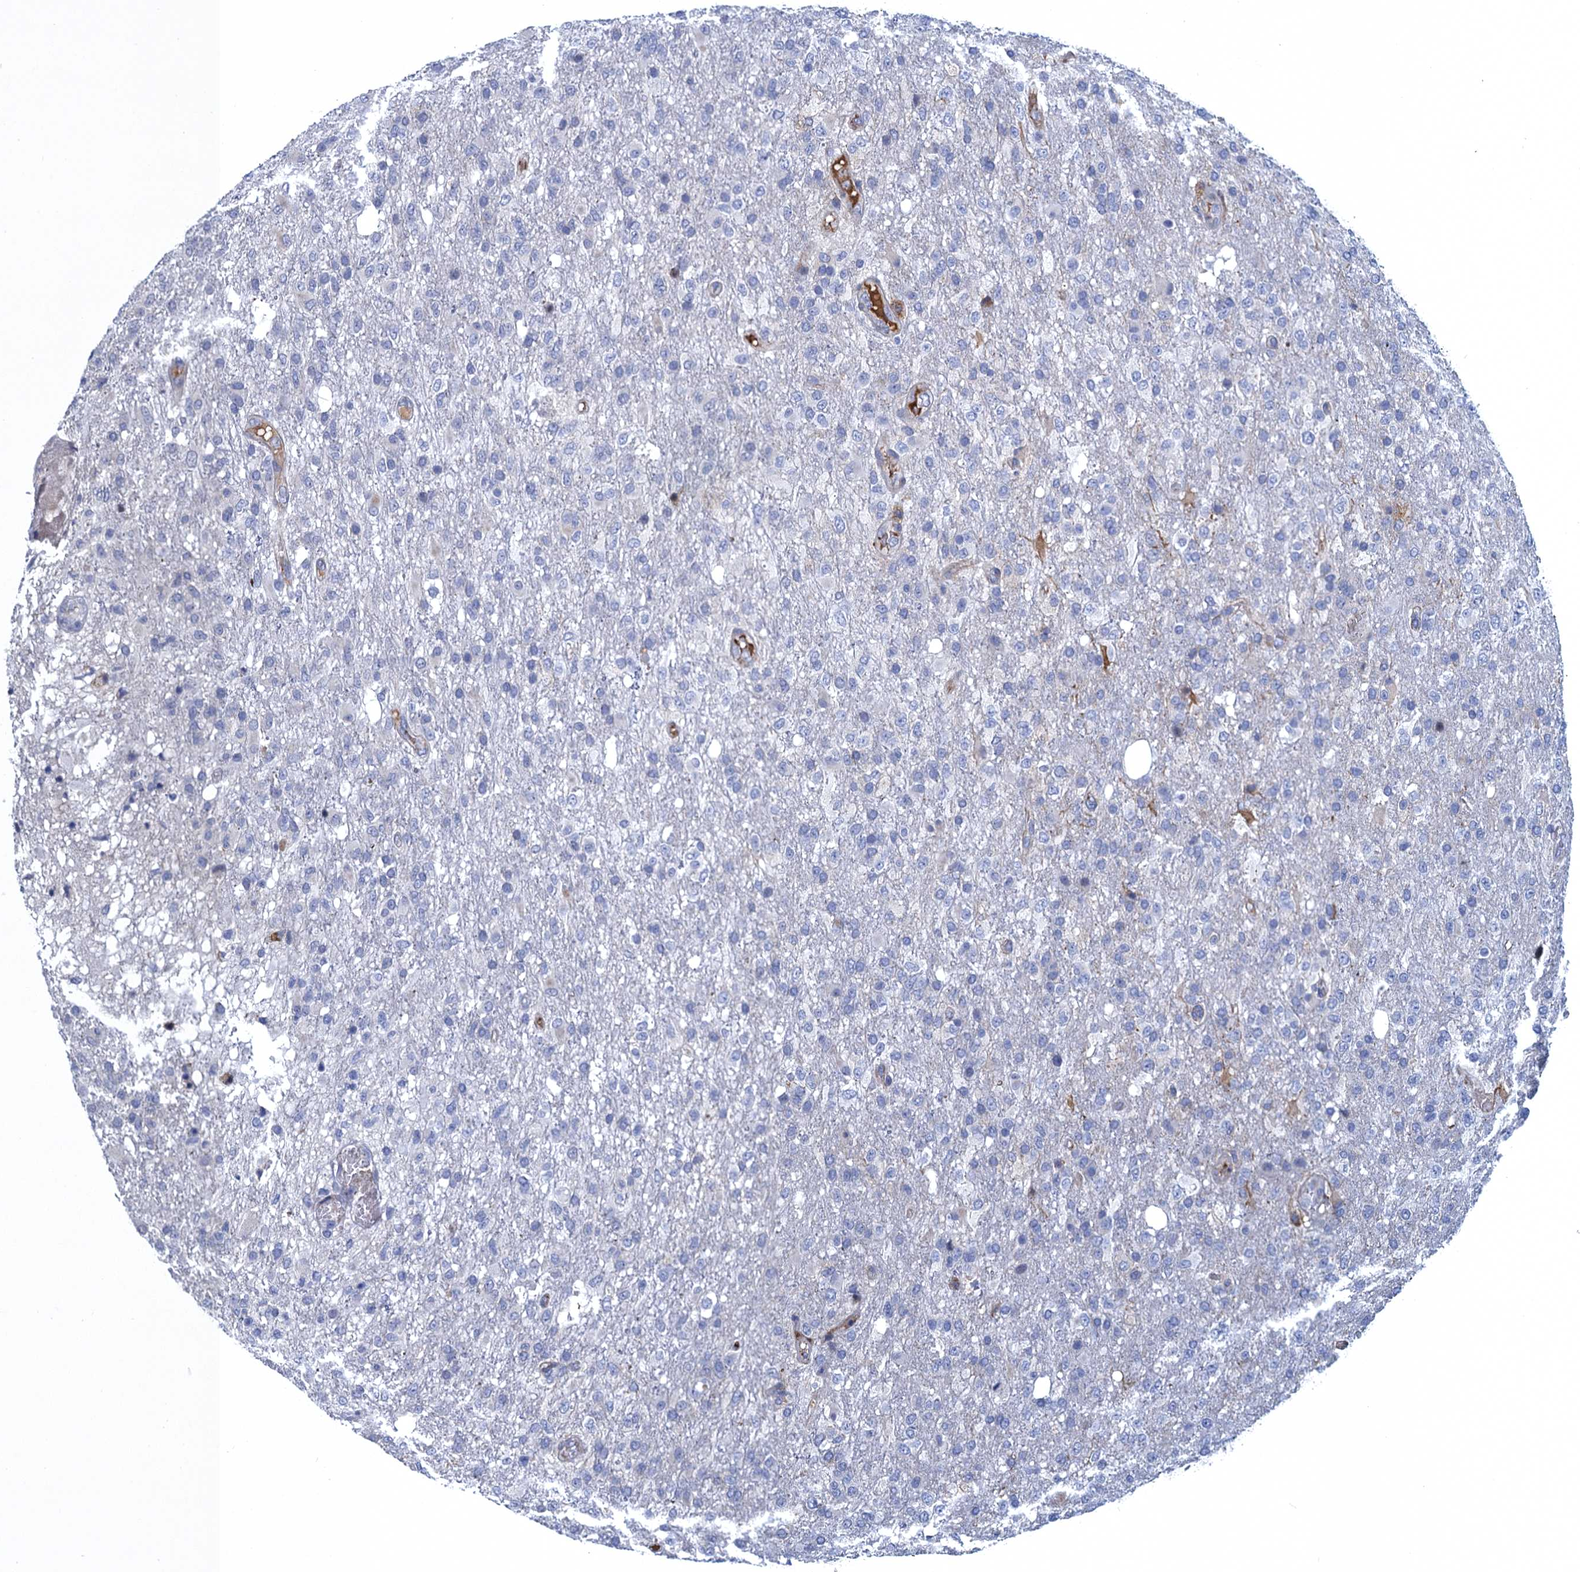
{"staining": {"intensity": "negative", "quantity": "none", "location": "none"}, "tissue": "glioma", "cell_type": "Tumor cells", "image_type": "cancer", "snomed": [{"axis": "morphology", "description": "Glioma, malignant, High grade"}, {"axis": "topography", "description": "Brain"}], "caption": "There is no significant staining in tumor cells of glioma. (Immunohistochemistry, brightfield microscopy, high magnification).", "gene": "DNHD1", "patient": {"sex": "female", "age": 74}}